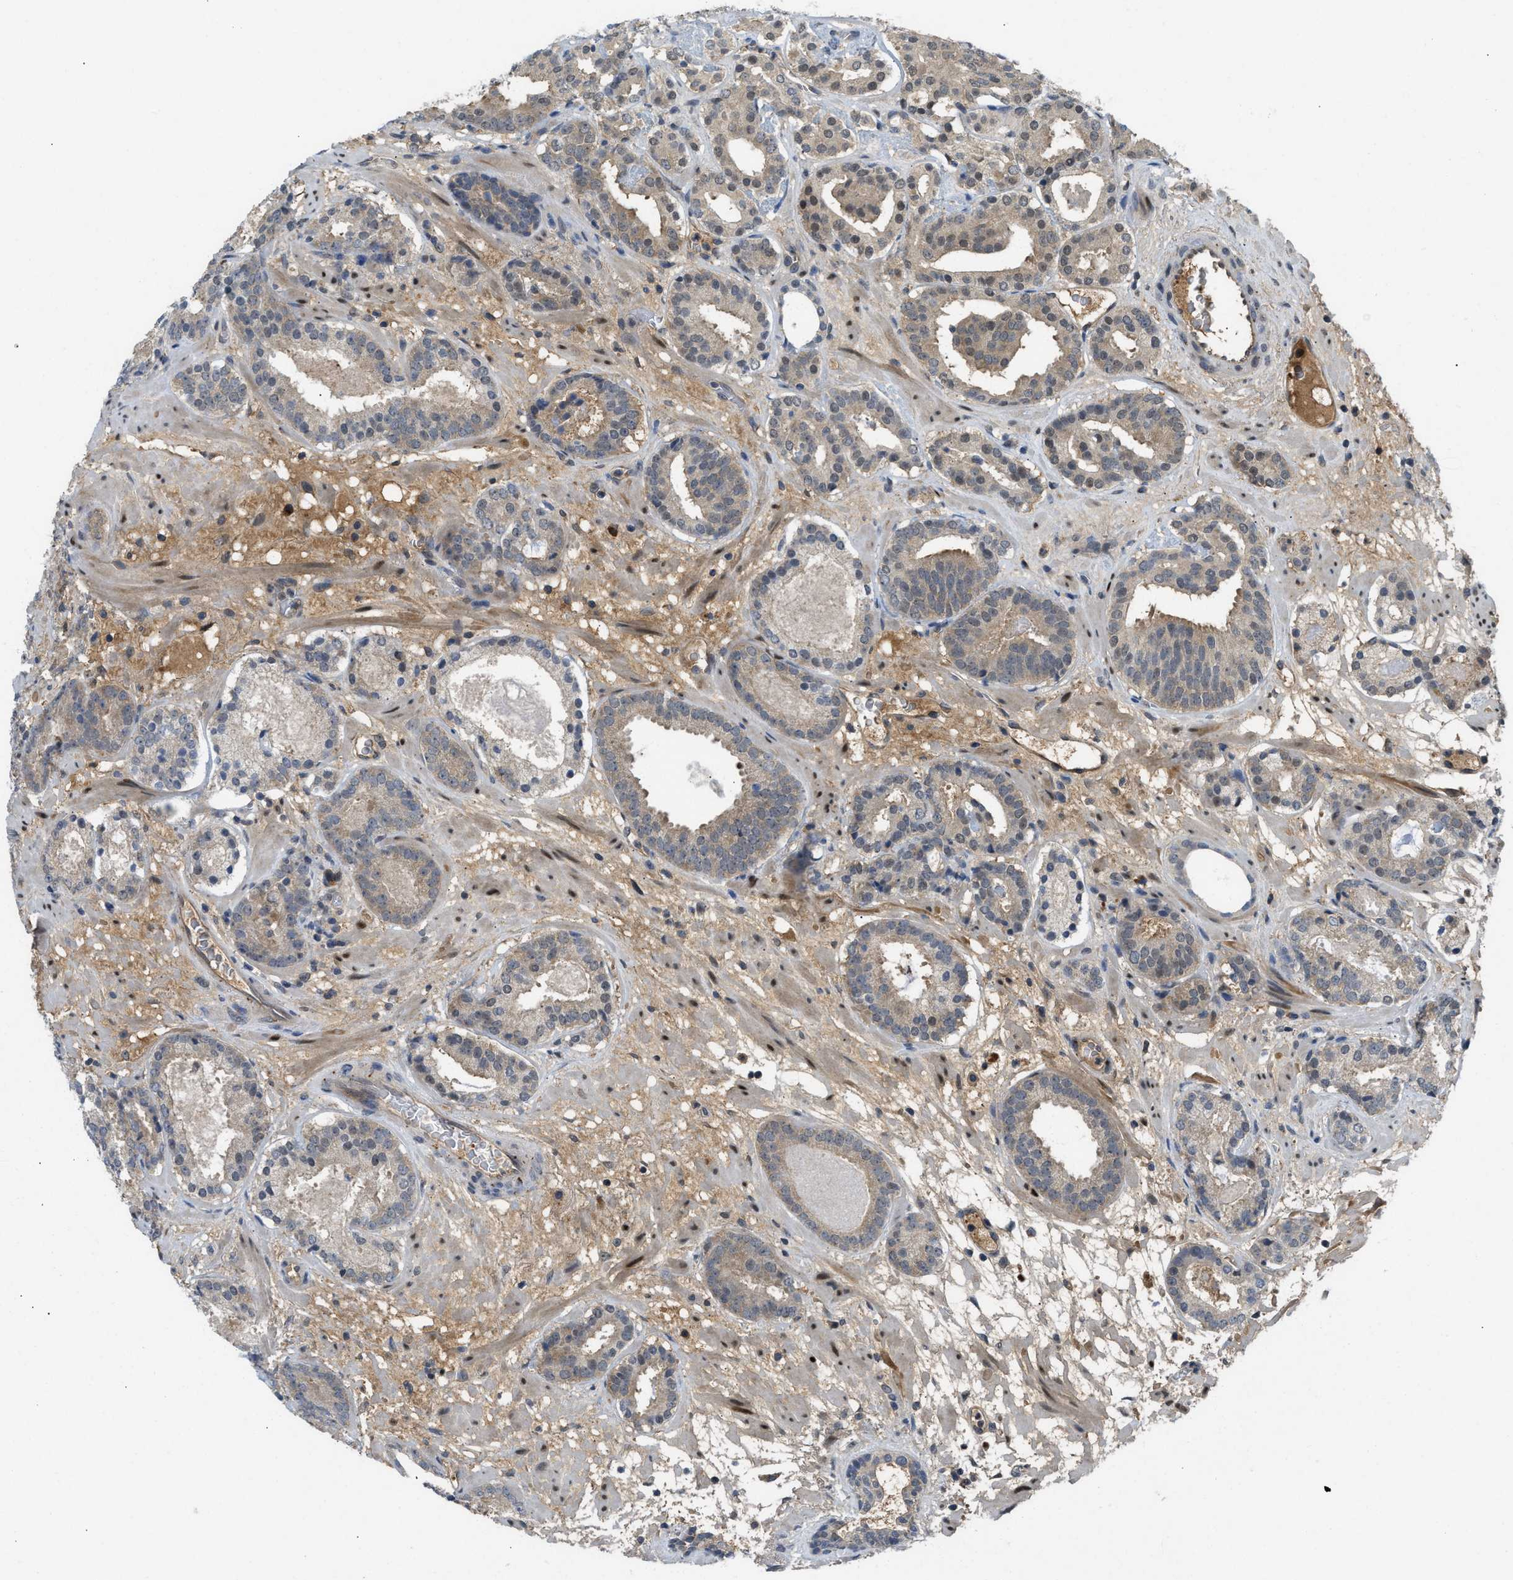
{"staining": {"intensity": "weak", "quantity": "<25%", "location": "cytoplasmic/membranous,nuclear"}, "tissue": "prostate cancer", "cell_type": "Tumor cells", "image_type": "cancer", "snomed": [{"axis": "morphology", "description": "Adenocarcinoma, Low grade"}, {"axis": "topography", "description": "Prostate"}], "caption": "Immunohistochemistry of adenocarcinoma (low-grade) (prostate) exhibits no expression in tumor cells.", "gene": "ZNF251", "patient": {"sex": "male", "age": 69}}